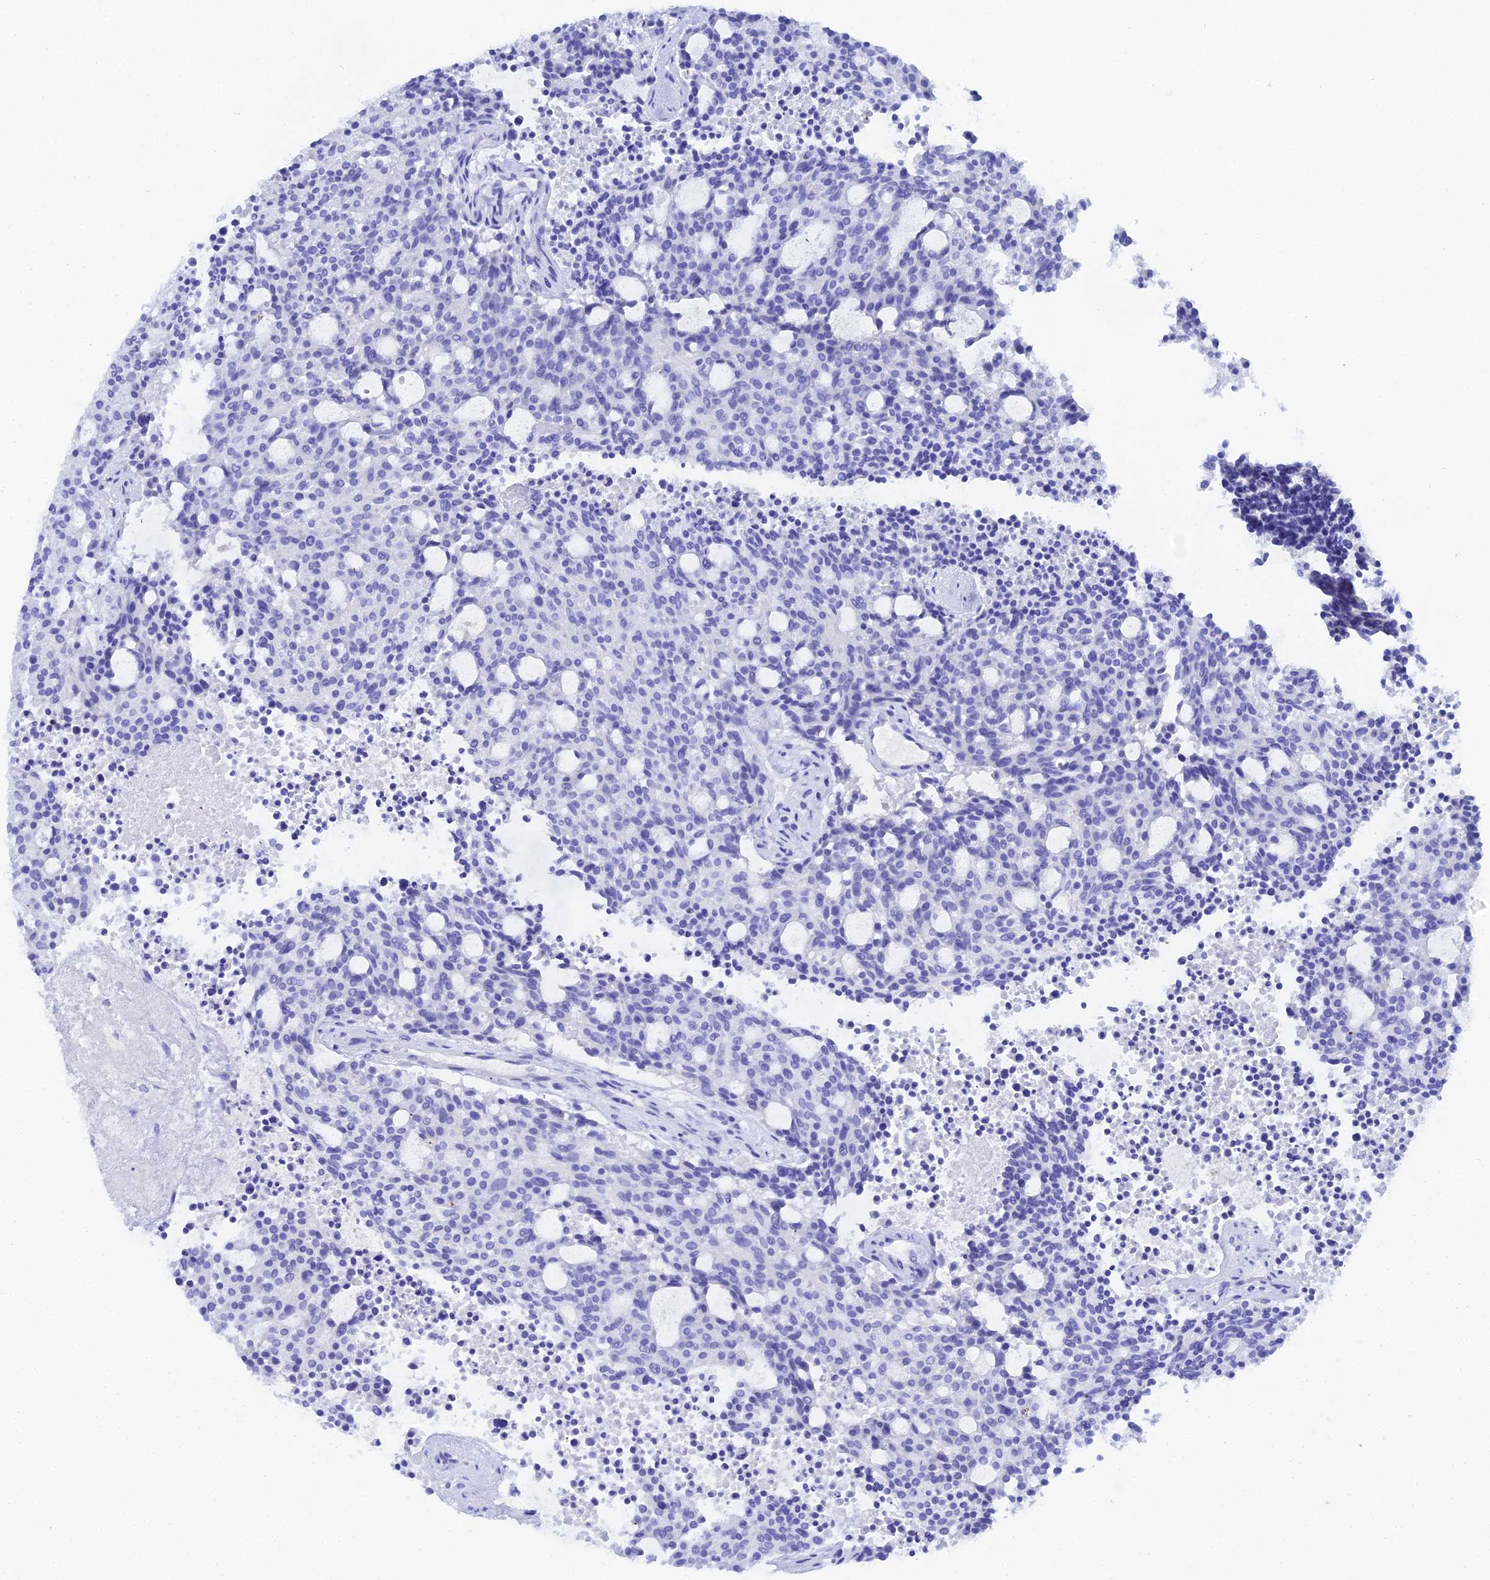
{"staining": {"intensity": "negative", "quantity": "none", "location": "none"}, "tissue": "carcinoid", "cell_type": "Tumor cells", "image_type": "cancer", "snomed": [{"axis": "morphology", "description": "Carcinoid, malignant, NOS"}, {"axis": "topography", "description": "Pancreas"}], "caption": "Immunohistochemical staining of carcinoid shows no significant staining in tumor cells.", "gene": "CELA3A", "patient": {"sex": "female", "age": 54}}